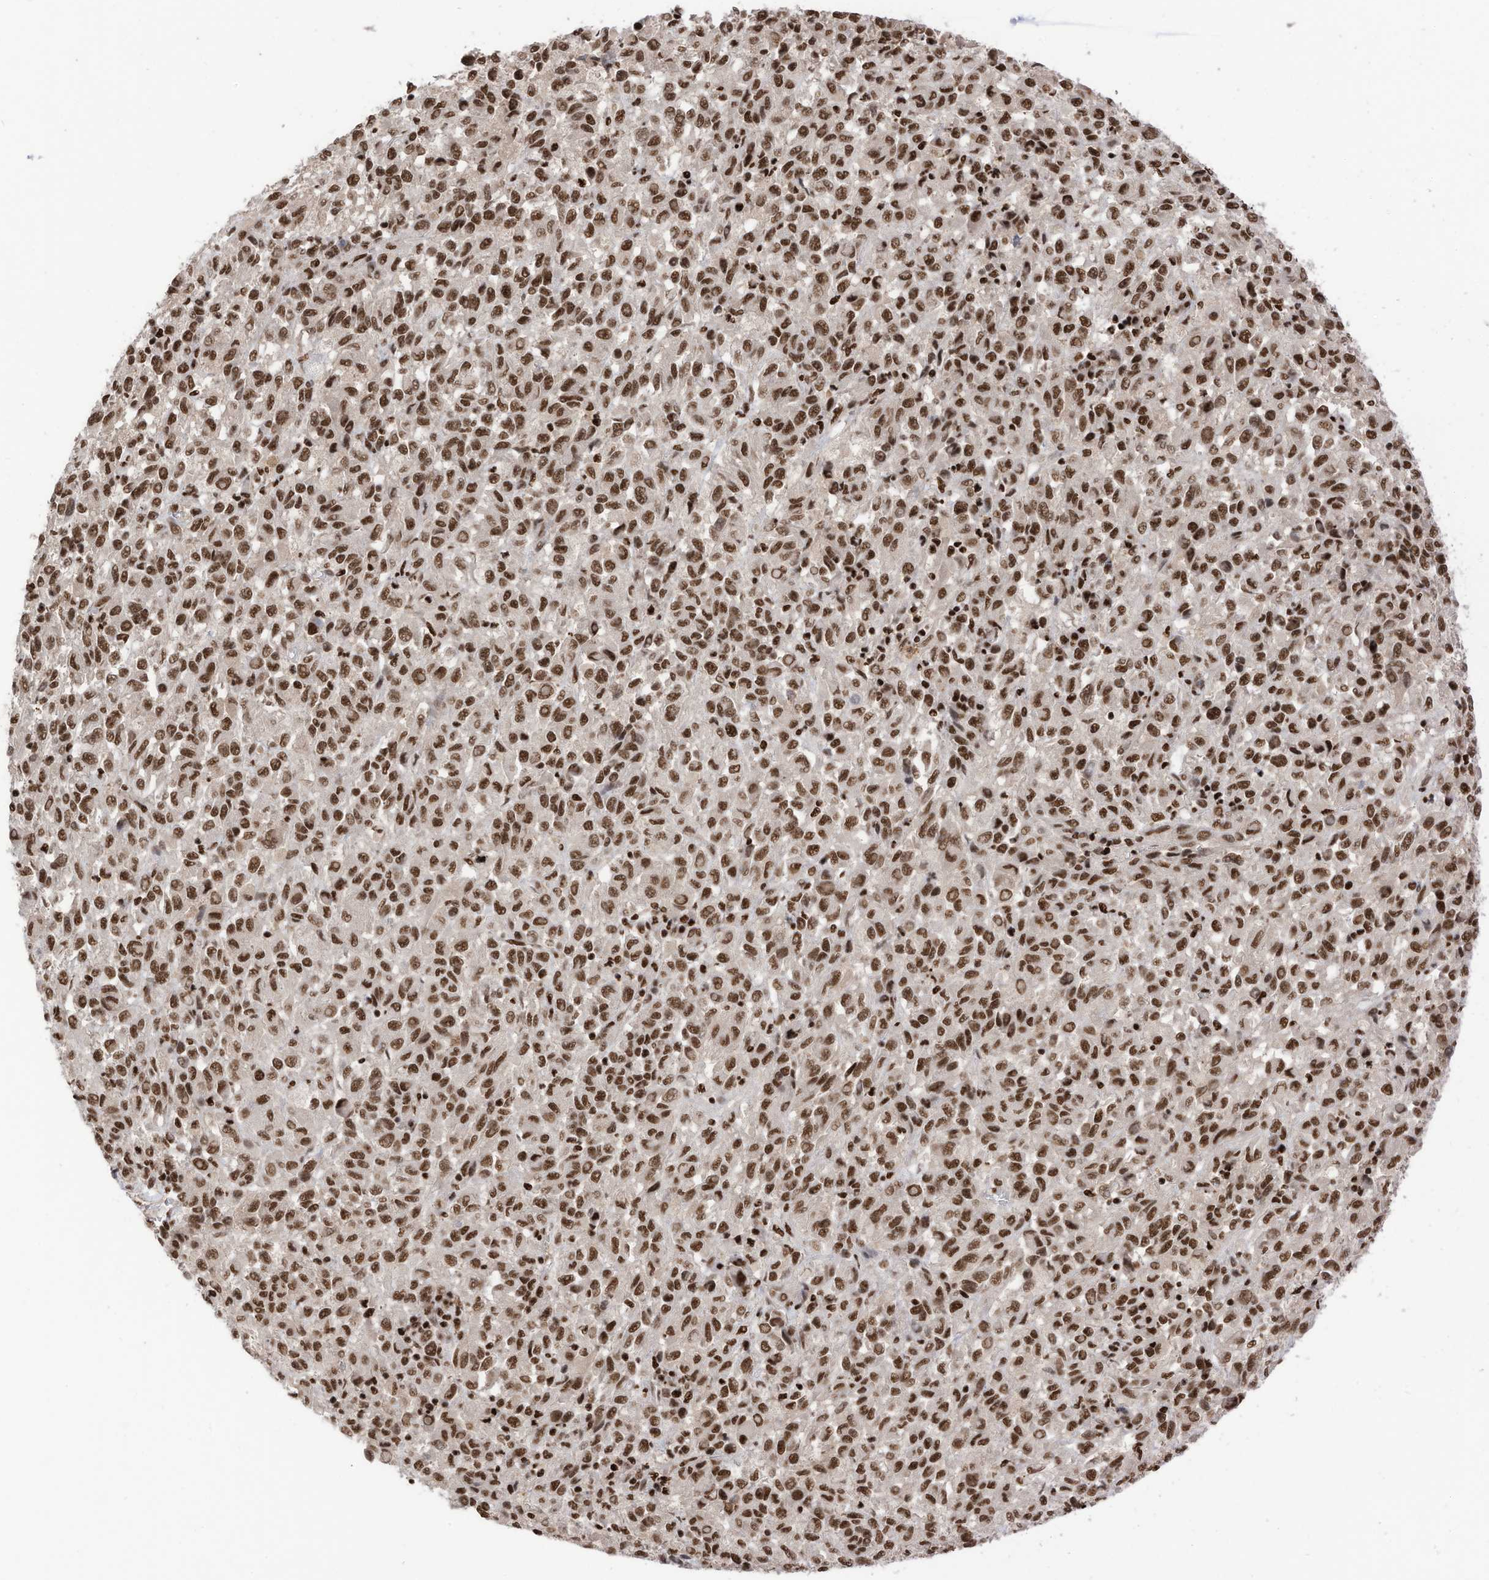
{"staining": {"intensity": "strong", "quantity": ">75%", "location": "nuclear"}, "tissue": "melanoma", "cell_type": "Tumor cells", "image_type": "cancer", "snomed": [{"axis": "morphology", "description": "Malignant melanoma, Metastatic site"}, {"axis": "topography", "description": "Lung"}], "caption": "This micrograph reveals immunohistochemistry (IHC) staining of human malignant melanoma (metastatic site), with high strong nuclear positivity in approximately >75% of tumor cells.", "gene": "SF3A3", "patient": {"sex": "male", "age": 64}}